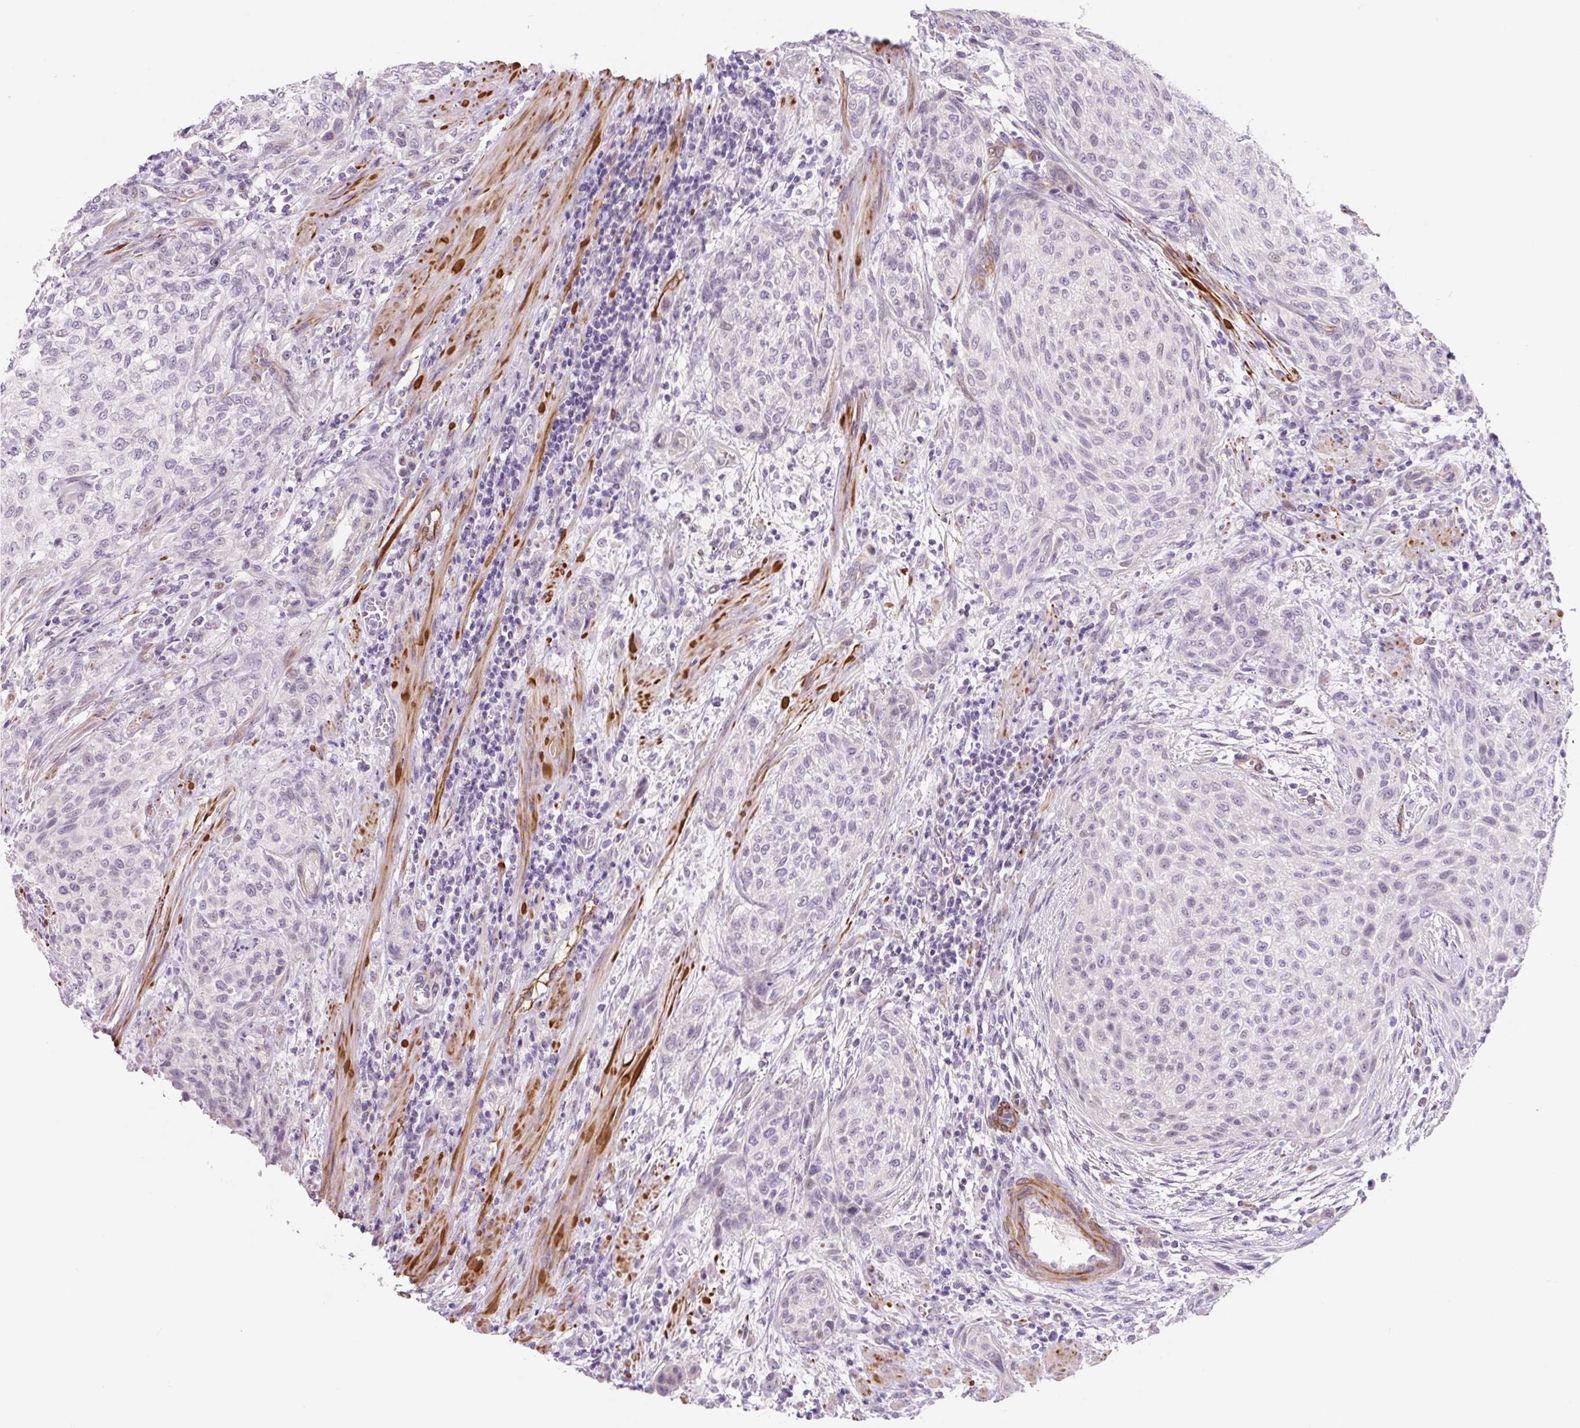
{"staining": {"intensity": "negative", "quantity": "none", "location": "none"}, "tissue": "urothelial cancer", "cell_type": "Tumor cells", "image_type": "cancer", "snomed": [{"axis": "morphology", "description": "Urothelial carcinoma, High grade"}, {"axis": "topography", "description": "Urinary bladder"}], "caption": "A high-resolution image shows IHC staining of urothelial cancer, which exhibits no significant expression in tumor cells.", "gene": "CCL25", "patient": {"sex": "male", "age": 35}}